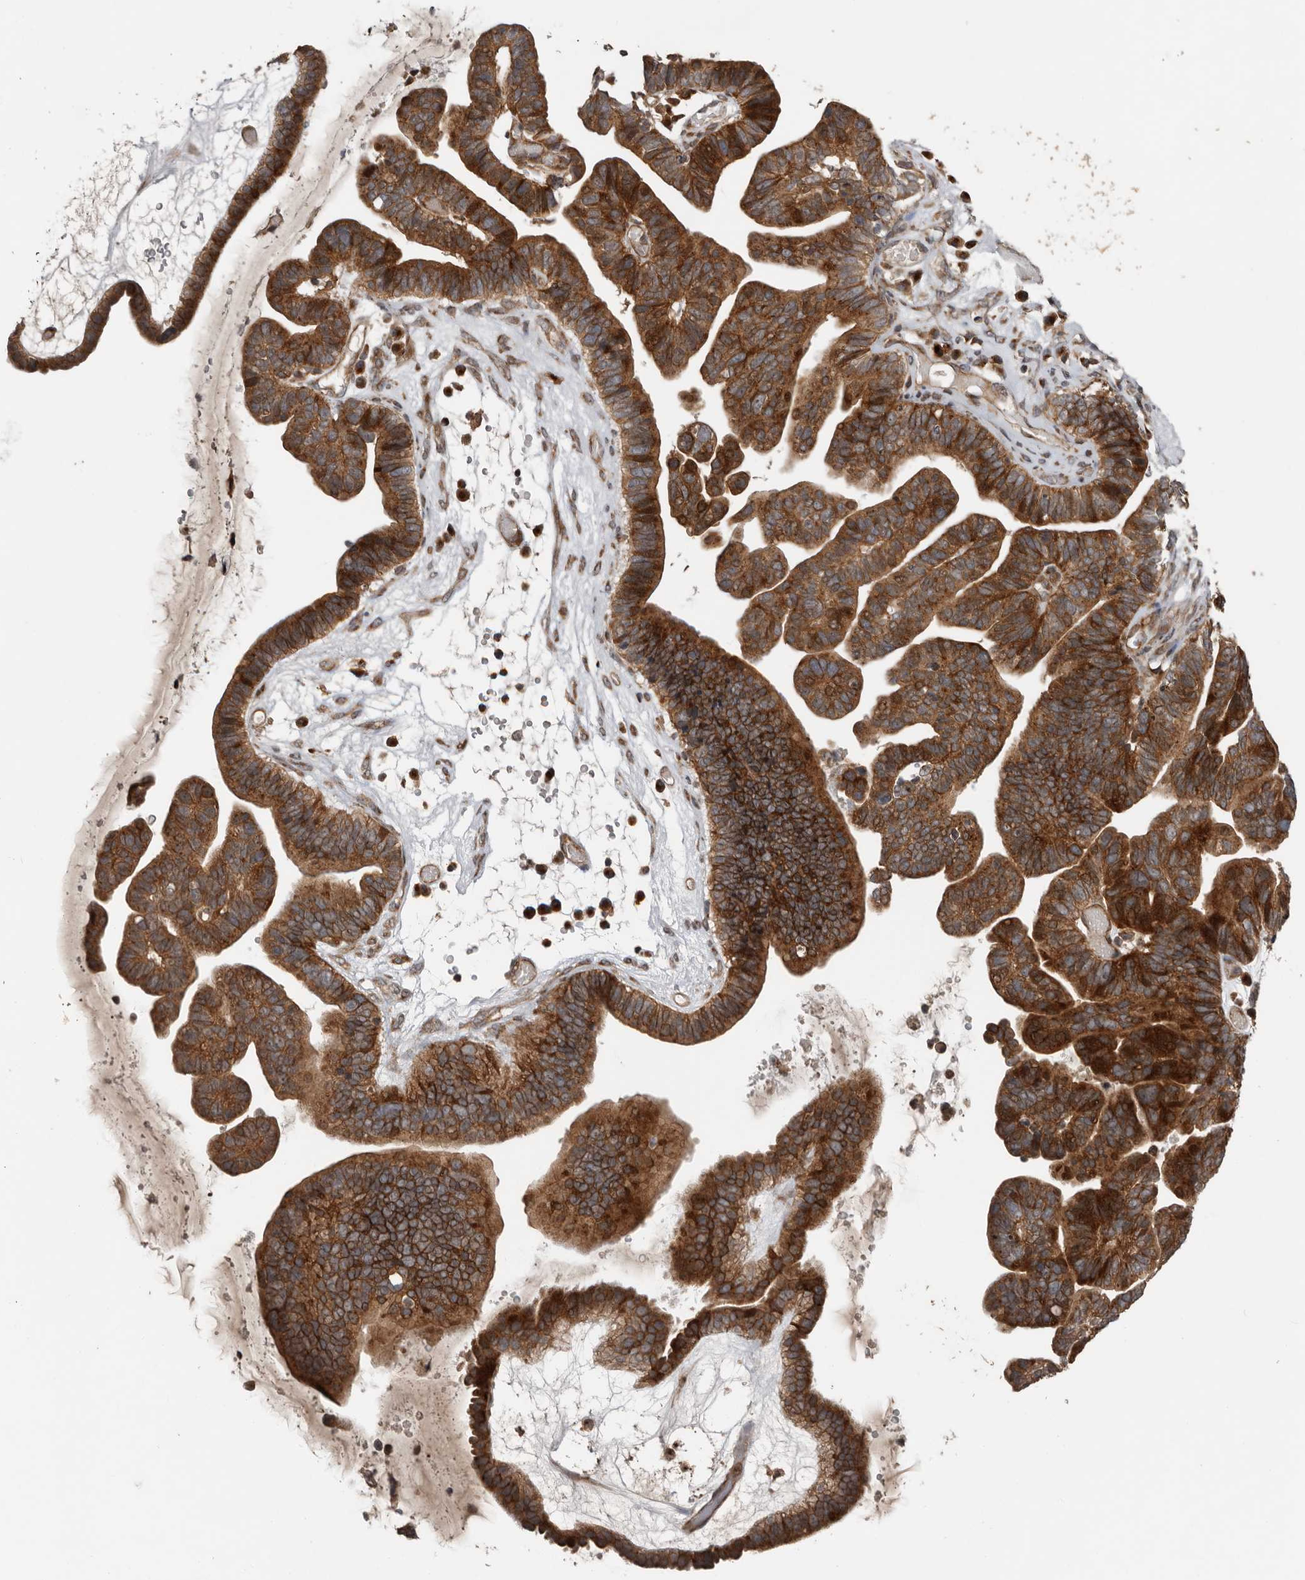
{"staining": {"intensity": "strong", "quantity": ">75%", "location": "cytoplasmic/membranous"}, "tissue": "ovarian cancer", "cell_type": "Tumor cells", "image_type": "cancer", "snomed": [{"axis": "morphology", "description": "Cystadenocarcinoma, serous, NOS"}, {"axis": "topography", "description": "Ovary"}], "caption": "Strong cytoplasmic/membranous expression is identified in approximately >75% of tumor cells in serous cystadenocarcinoma (ovarian).", "gene": "CCDC190", "patient": {"sex": "female", "age": 56}}